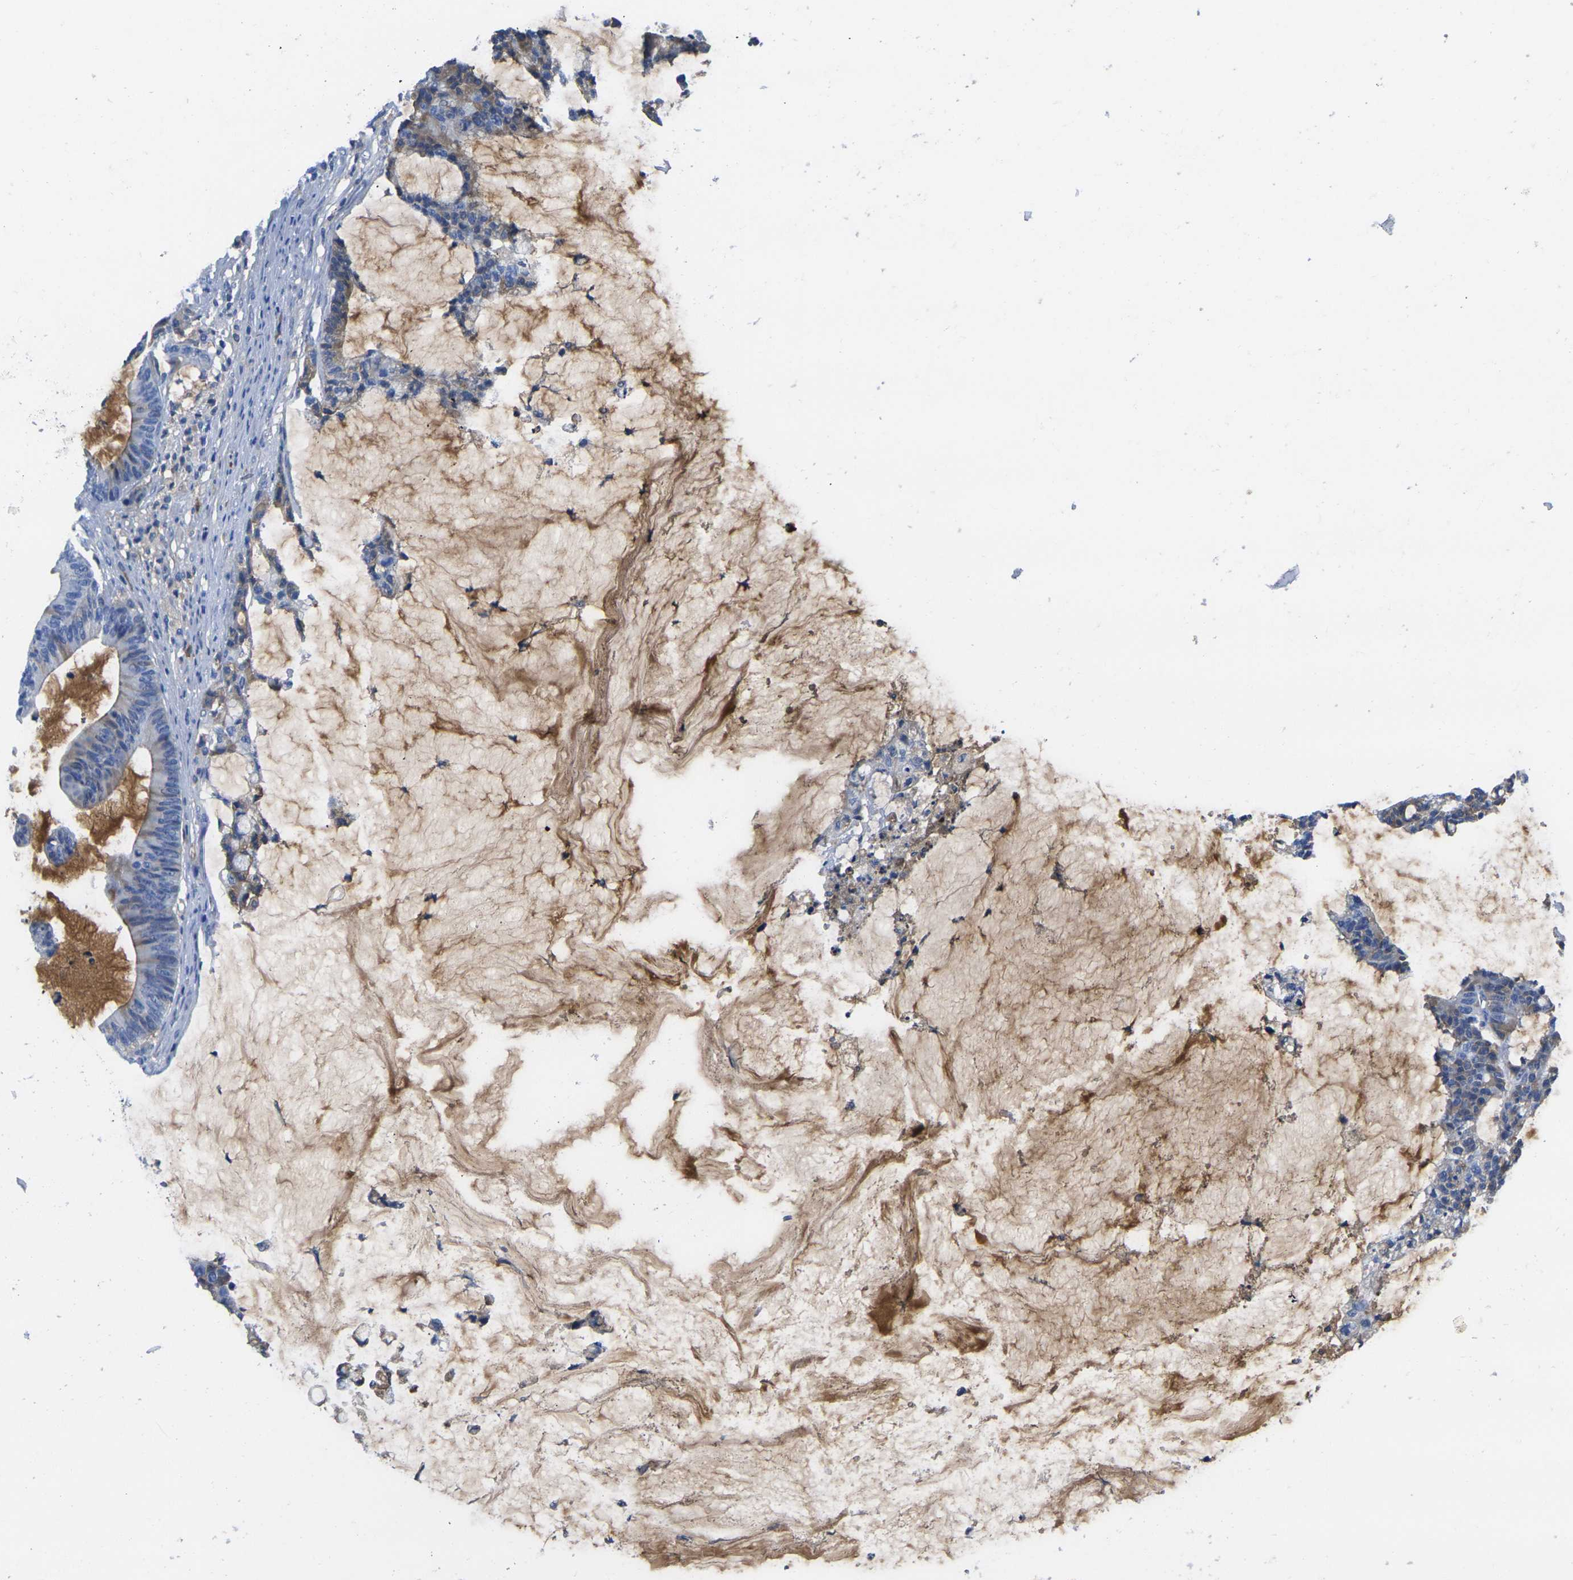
{"staining": {"intensity": "negative", "quantity": "none", "location": "none"}, "tissue": "colorectal cancer", "cell_type": "Tumor cells", "image_type": "cancer", "snomed": [{"axis": "morphology", "description": "Adenocarcinoma, NOS"}, {"axis": "topography", "description": "Colon"}], "caption": "Immunohistochemistry (IHC) of colorectal cancer demonstrates no expression in tumor cells.", "gene": "GREM2", "patient": {"sex": "female", "age": 84}}